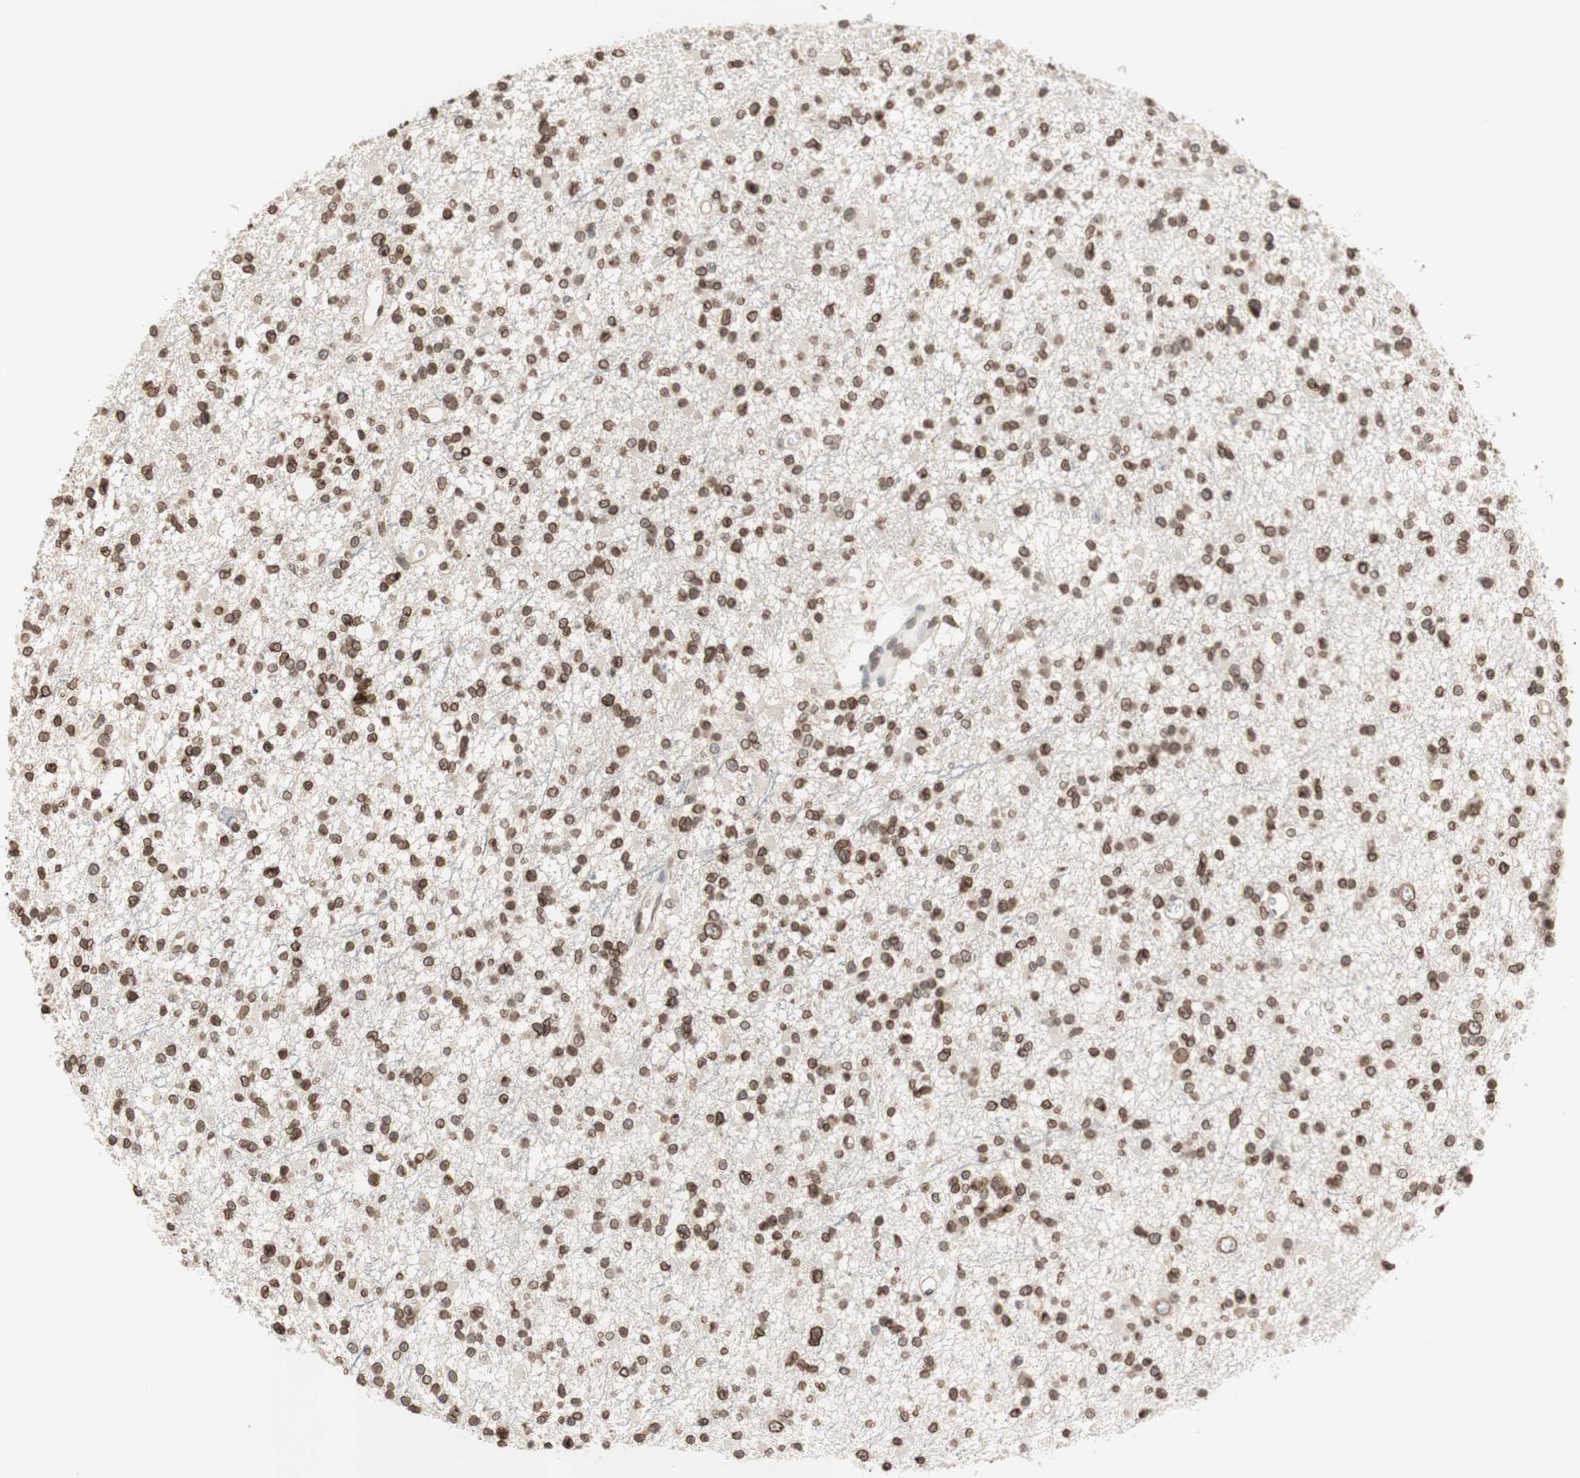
{"staining": {"intensity": "moderate", "quantity": ">75%", "location": "cytoplasmic/membranous,nuclear"}, "tissue": "glioma", "cell_type": "Tumor cells", "image_type": "cancer", "snomed": [{"axis": "morphology", "description": "Glioma, malignant, Low grade"}, {"axis": "topography", "description": "Brain"}], "caption": "Immunohistochemistry (IHC) of glioma shows medium levels of moderate cytoplasmic/membranous and nuclear staining in approximately >75% of tumor cells.", "gene": "TMPO", "patient": {"sex": "female", "age": 22}}